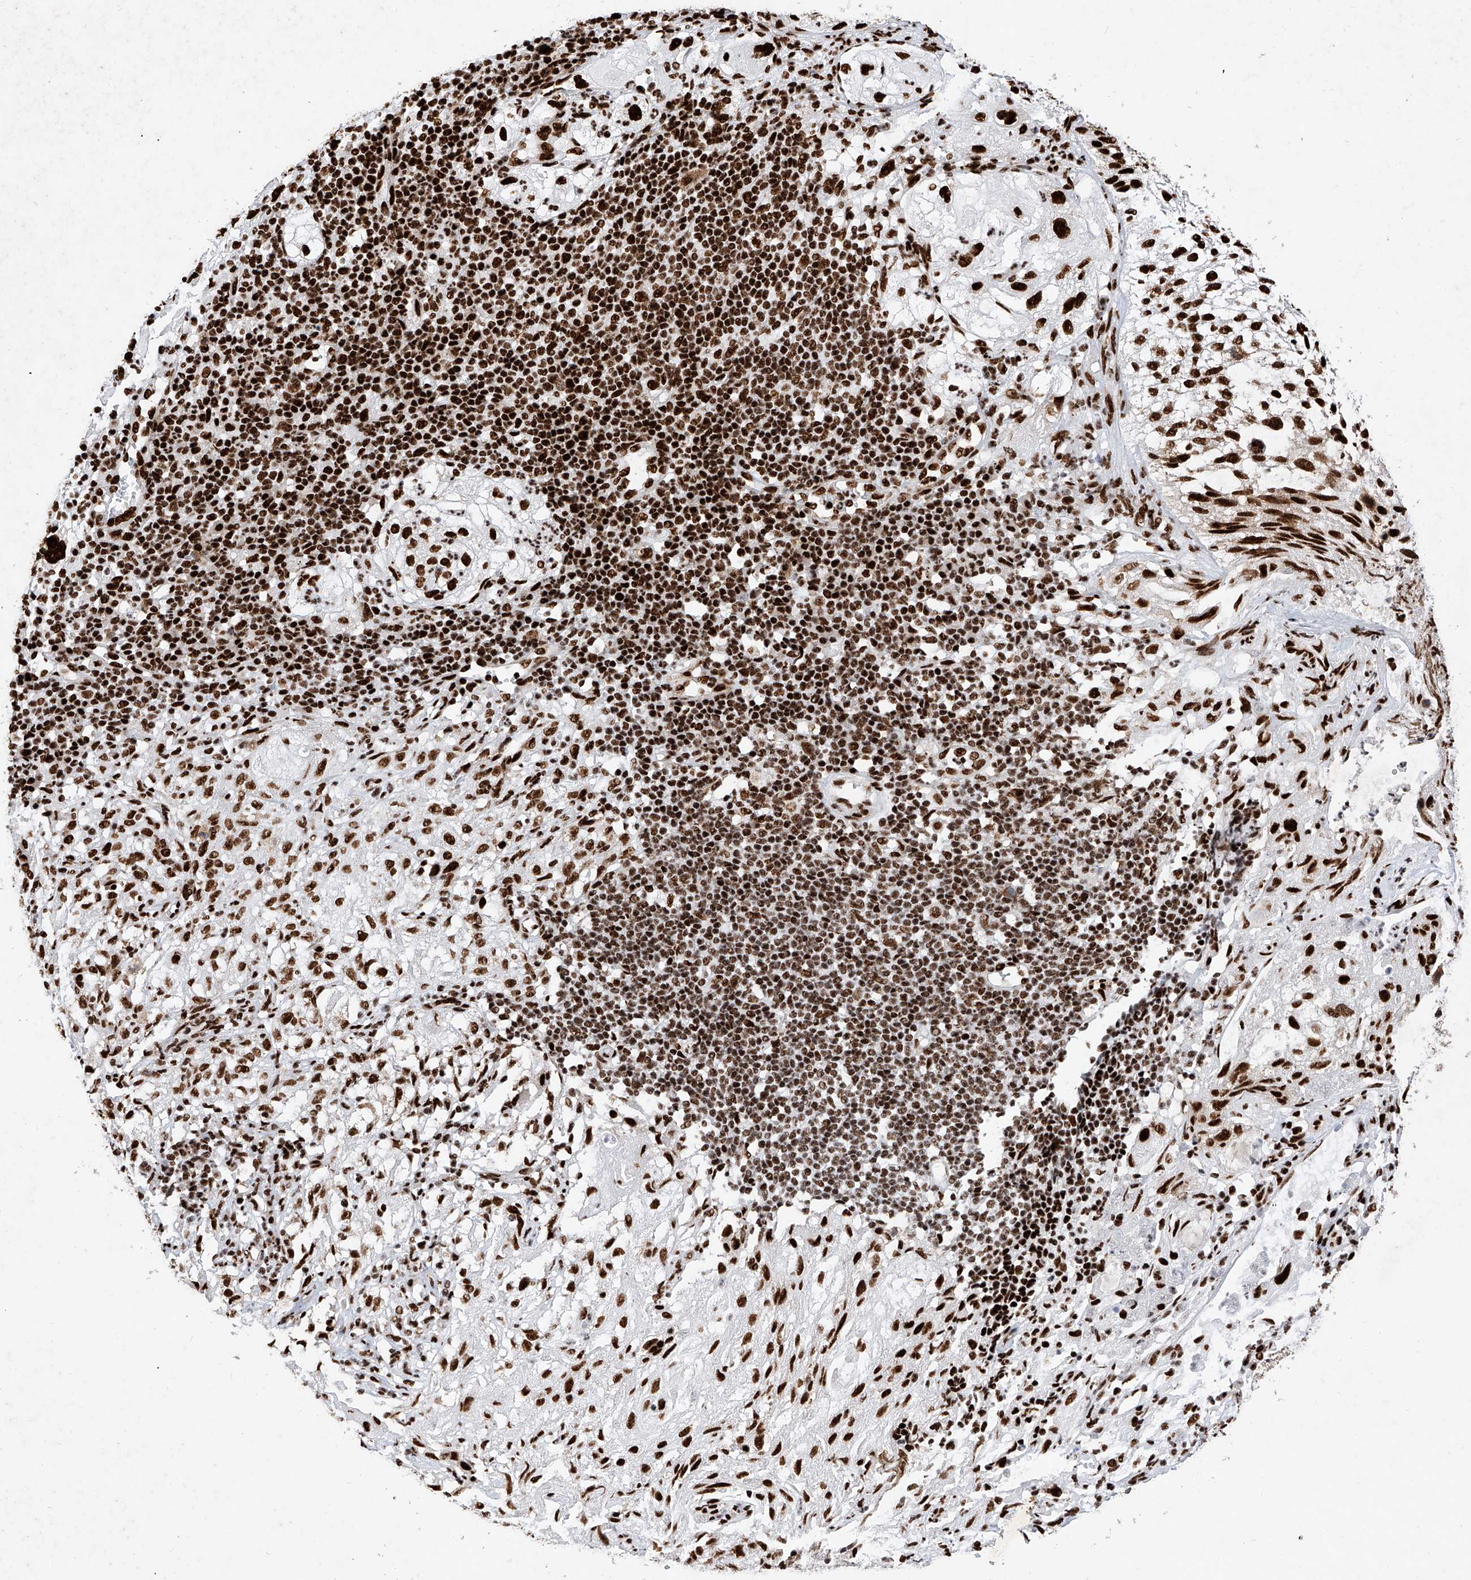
{"staining": {"intensity": "strong", "quantity": ">75%", "location": "nuclear"}, "tissue": "lung cancer", "cell_type": "Tumor cells", "image_type": "cancer", "snomed": [{"axis": "morphology", "description": "Inflammation, NOS"}, {"axis": "morphology", "description": "Squamous cell carcinoma, NOS"}, {"axis": "topography", "description": "Lymph node"}, {"axis": "topography", "description": "Soft tissue"}, {"axis": "topography", "description": "Lung"}], "caption": "Protein staining by immunohistochemistry reveals strong nuclear expression in approximately >75% of tumor cells in squamous cell carcinoma (lung).", "gene": "SRSF6", "patient": {"sex": "male", "age": 66}}